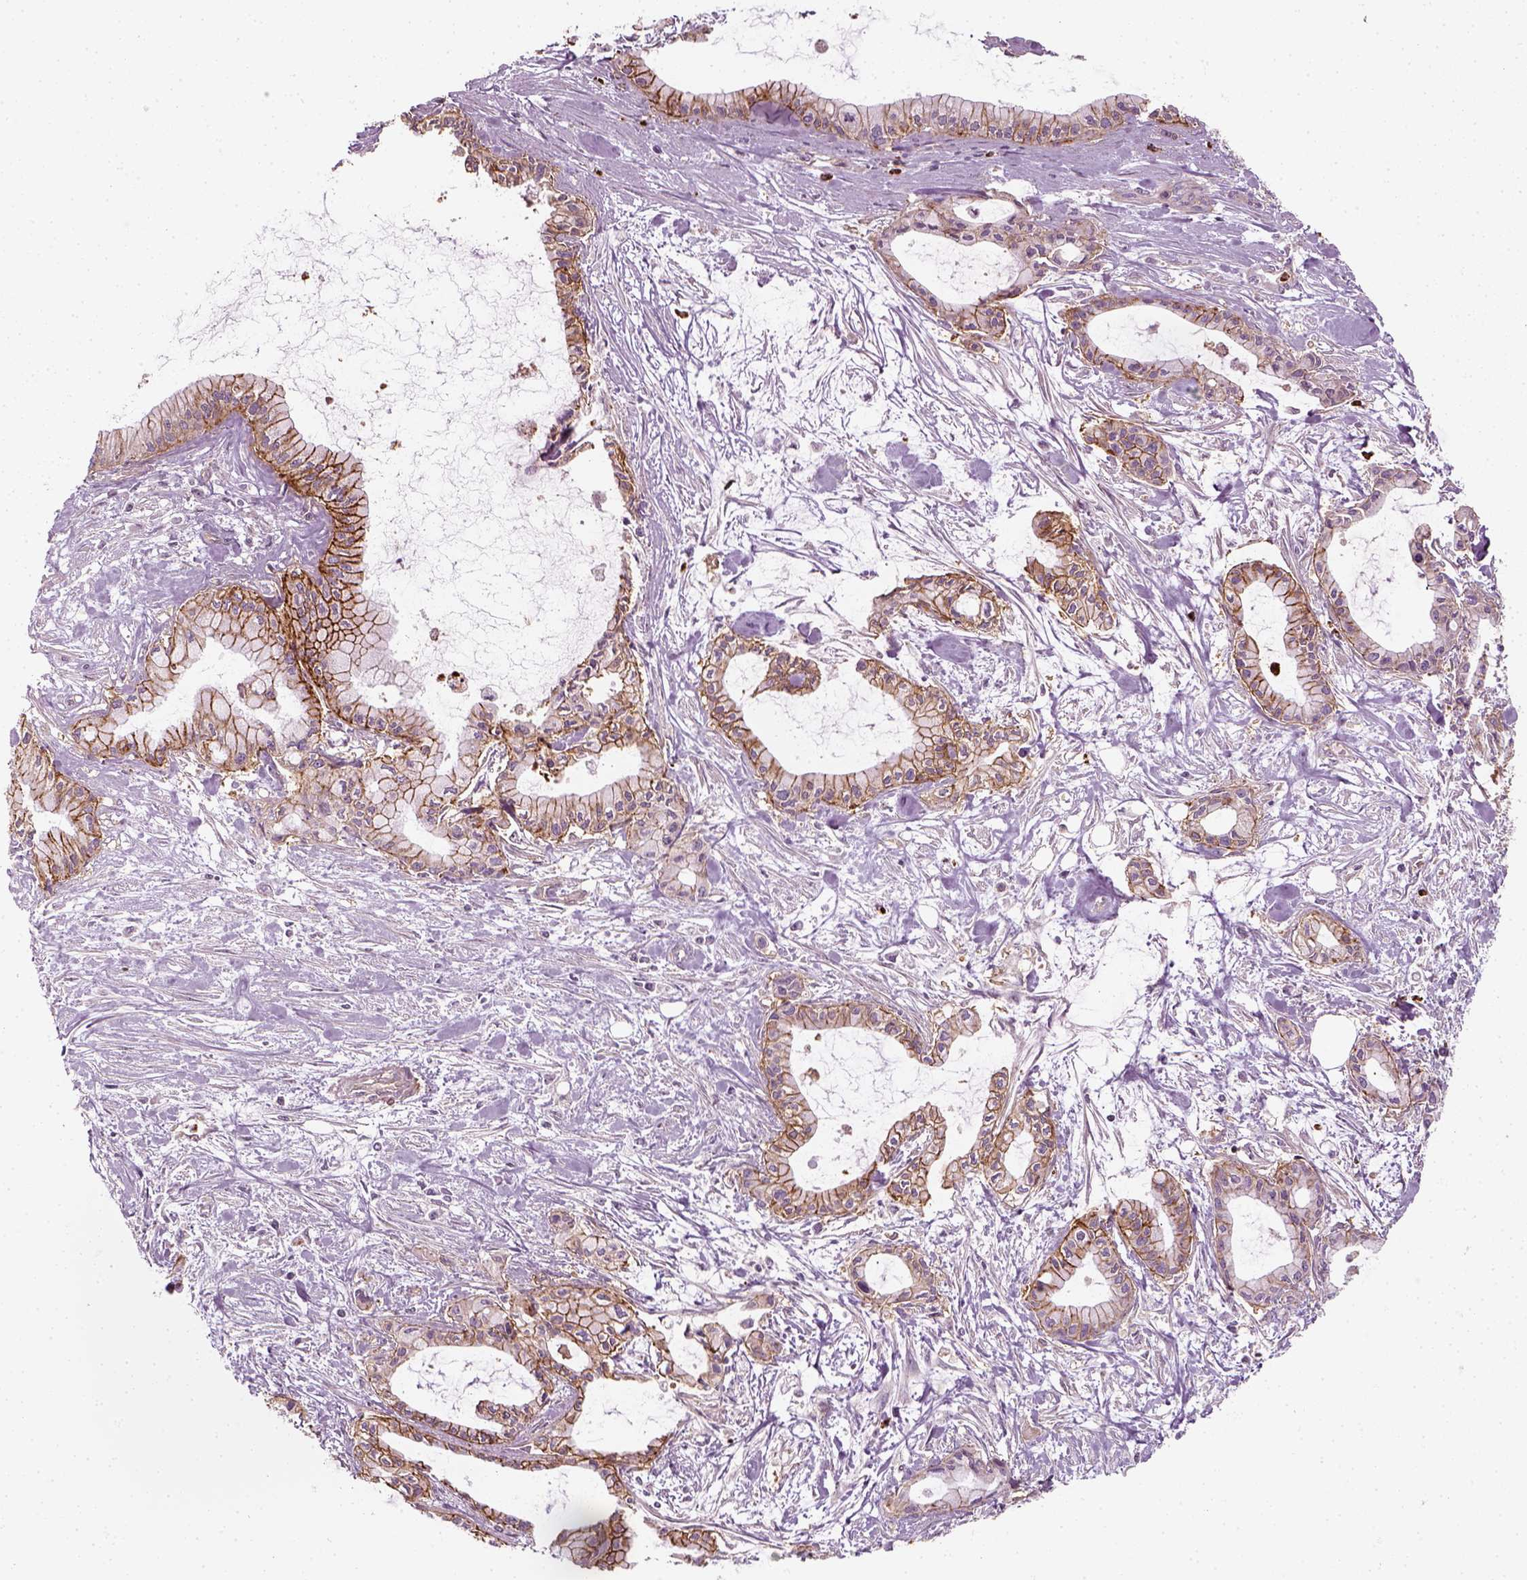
{"staining": {"intensity": "strong", "quantity": ">75%", "location": "cytoplasmic/membranous"}, "tissue": "pancreatic cancer", "cell_type": "Tumor cells", "image_type": "cancer", "snomed": [{"axis": "morphology", "description": "Adenocarcinoma, NOS"}, {"axis": "topography", "description": "Pancreas"}], "caption": "Strong cytoplasmic/membranous positivity for a protein is seen in about >75% of tumor cells of pancreatic cancer (adenocarcinoma) using IHC.", "gene": "NPTN", "patient": {"sex": "male", "age": 48}}